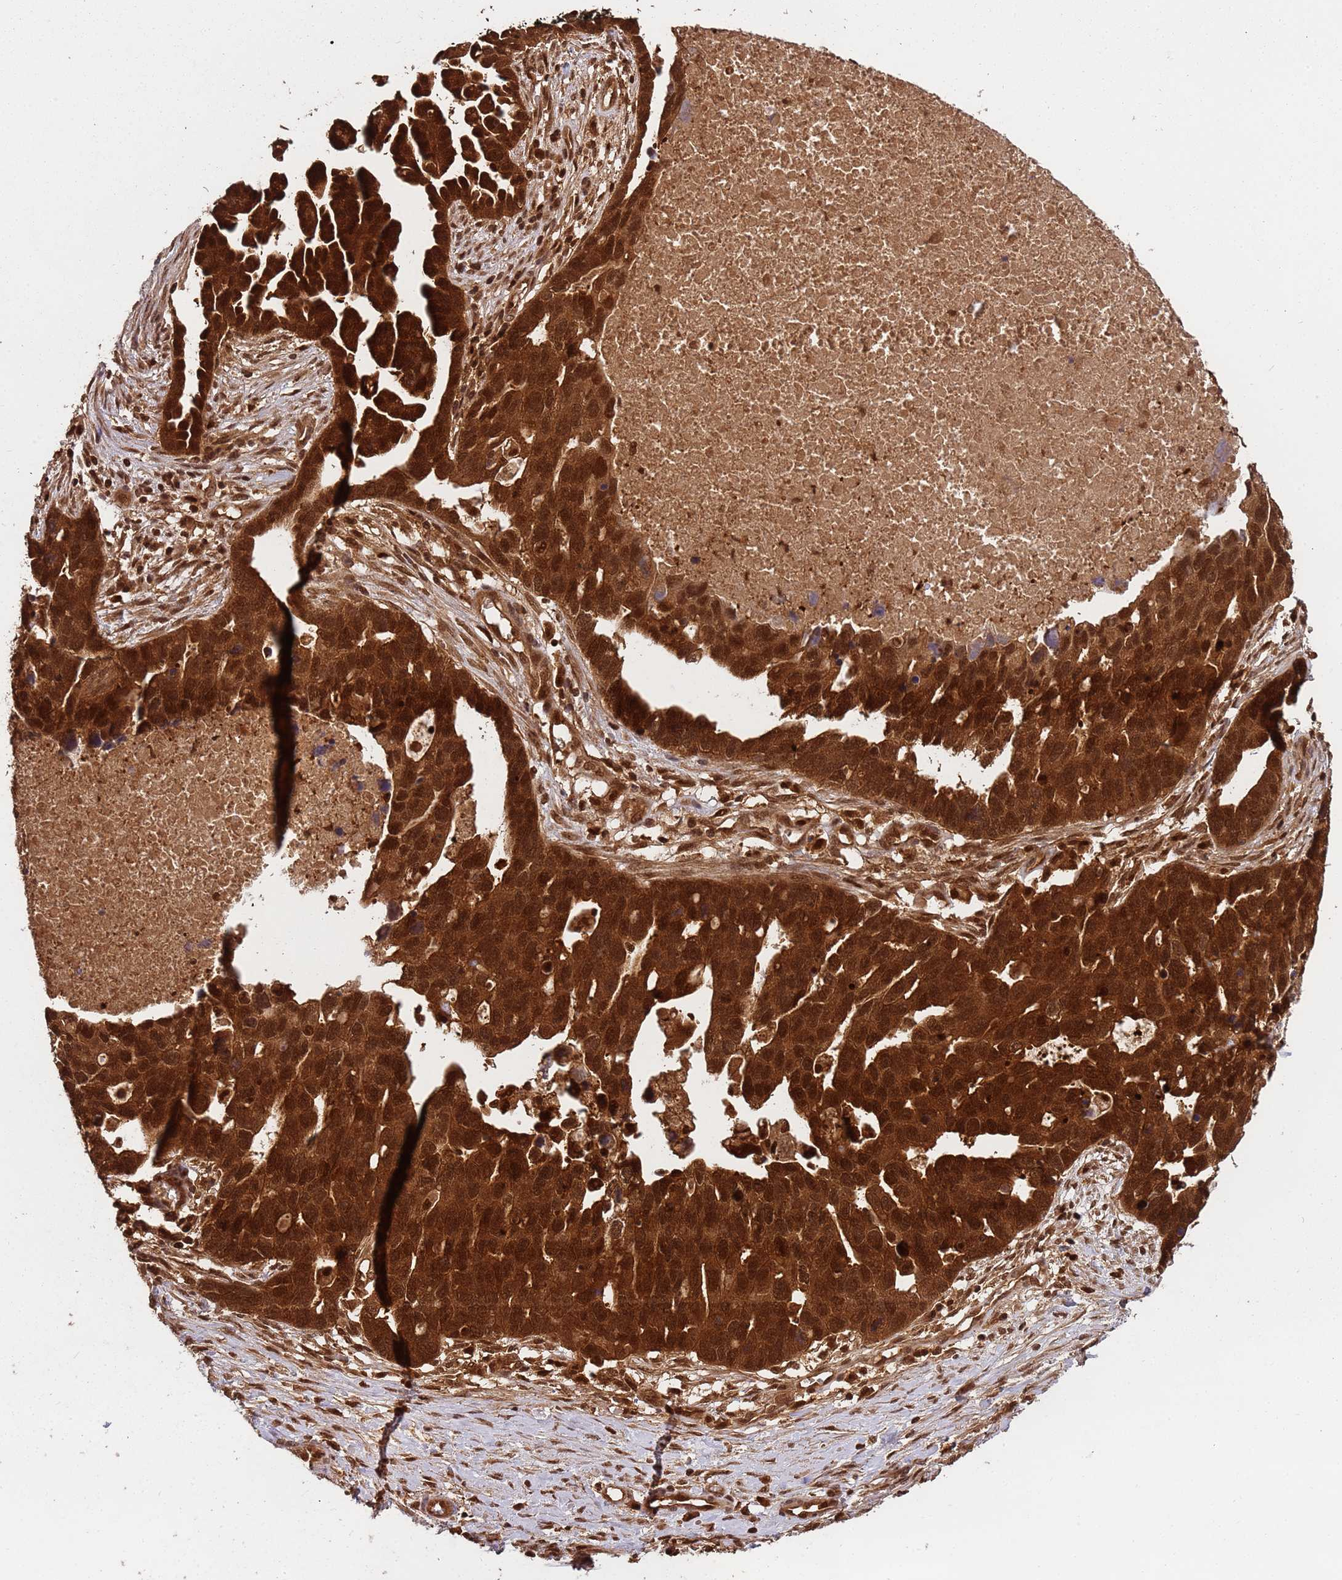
{"staining": {"intensity": "strong", "quantity": ">75%", "location": "cytoplasmic/membranous,nuclear"}, "tissue": "ovarian cancer", "cell_type": "Tumor cells", "image_type": "cancer", "snomed": [{"axis": "morphology", "description": "Cystadenocarcinoma, serous, NOS"}, {"axis": "topography", "description": "Ovary"}], "caption": "The immunohistochemical stain shows strong cytoplasmic/membranous and nuclear expression in tumor cells of ovarian cancer tissue.", "gene": "PGLS", "patient": {"sex": "female", "age": 54}}